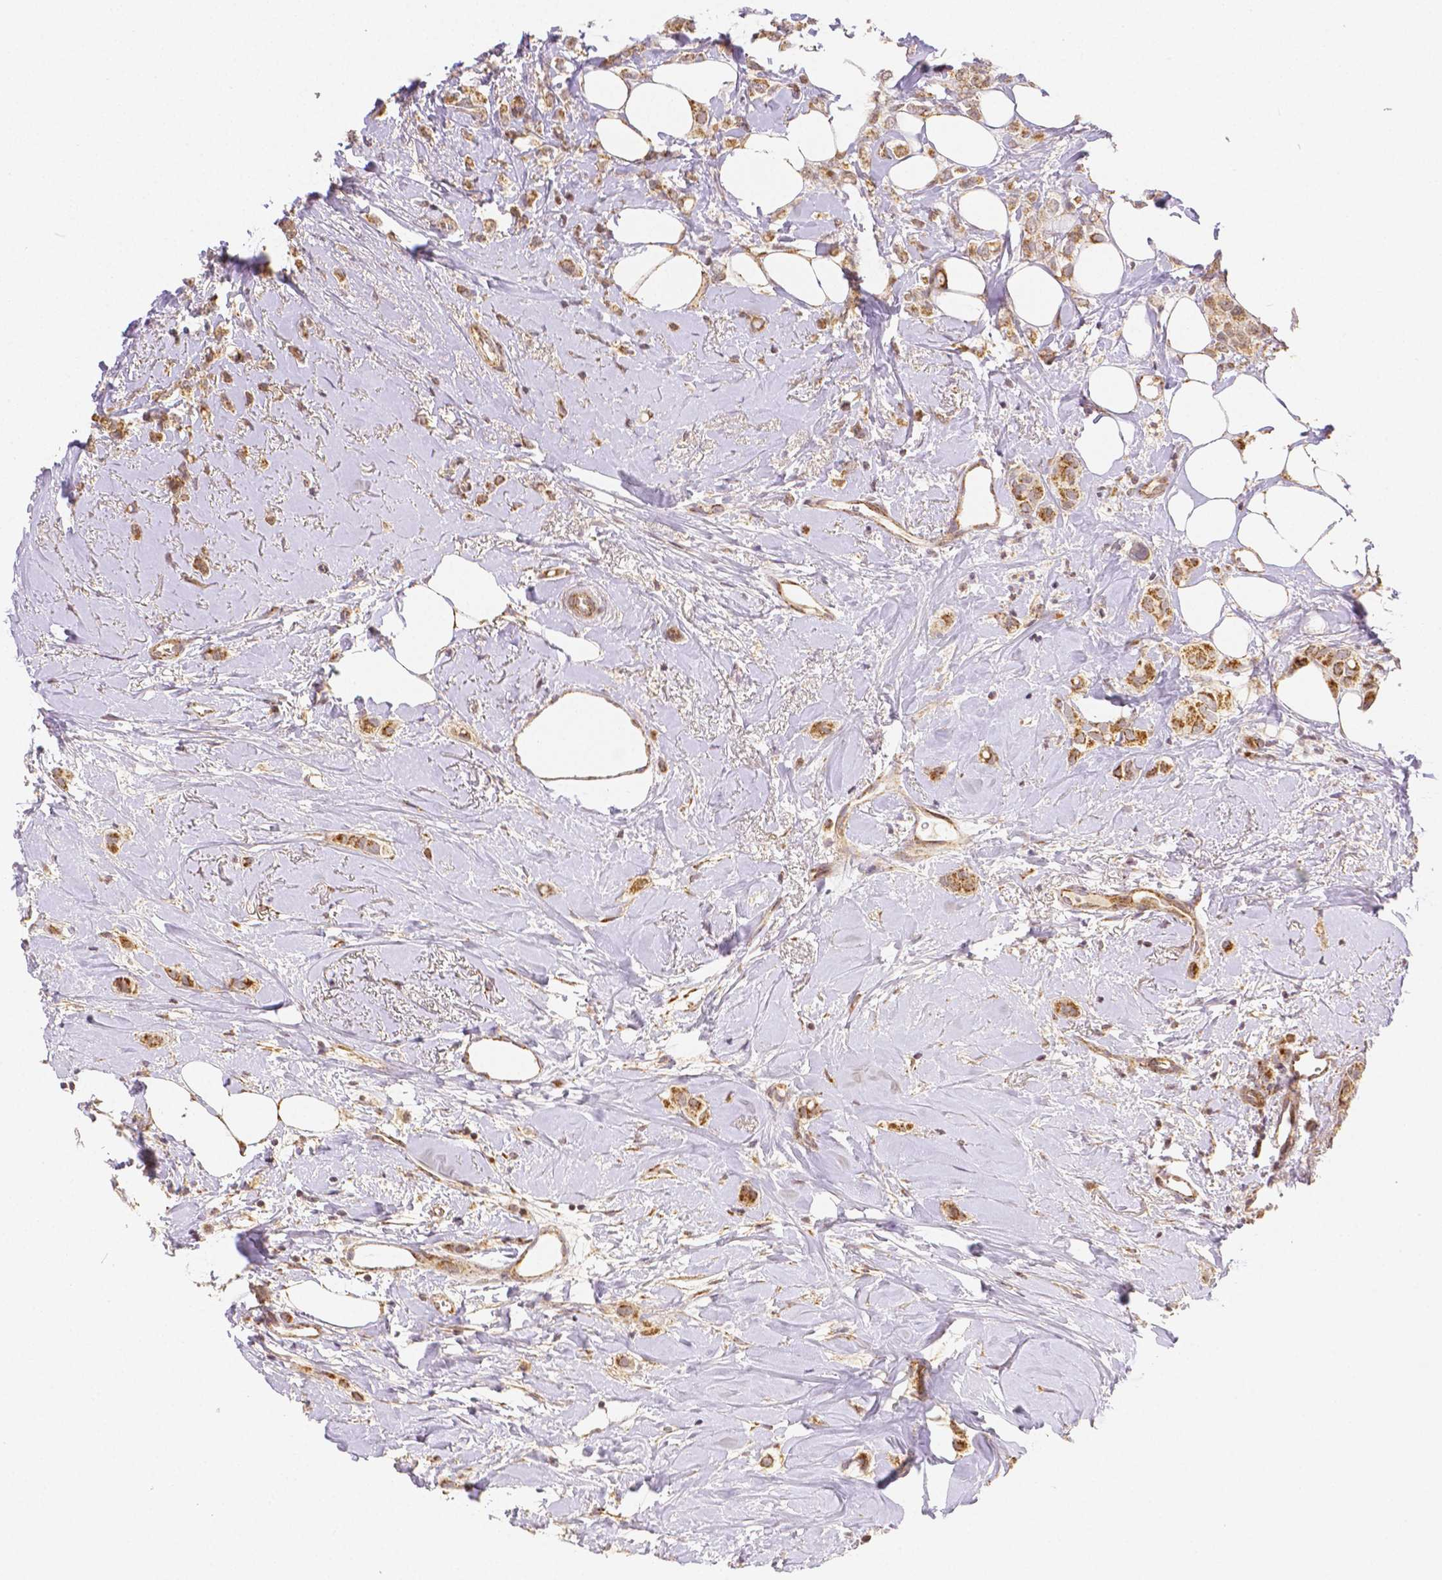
{"staining": {"intensity": "moderate", "quantity": ">75%", "location": "cytoplasmic/membranous,nuclear"}, "tissue": "breast cancer", "cell_type": "Tumor cells", "image_type": "cancer", "snomed": [{"axis": "morphology", "description": "Lobular carcinoma"}, {"axis": "topography", "description": "Breast"}], "caption": "IHC photomicrograph of neoplastic tissue: human lobular carcinoma (breast) stained using immunohistochemistry (IHC) displays medium levels of moderate protein expression localized specifically in the cytoplasmic/membranous and nuclear of tumor cells, appearing as a cytoplasmic/membranous and nuclear brown color.", "gene": "RHOT1", "patient": {"sex": "female", "age": 66}}